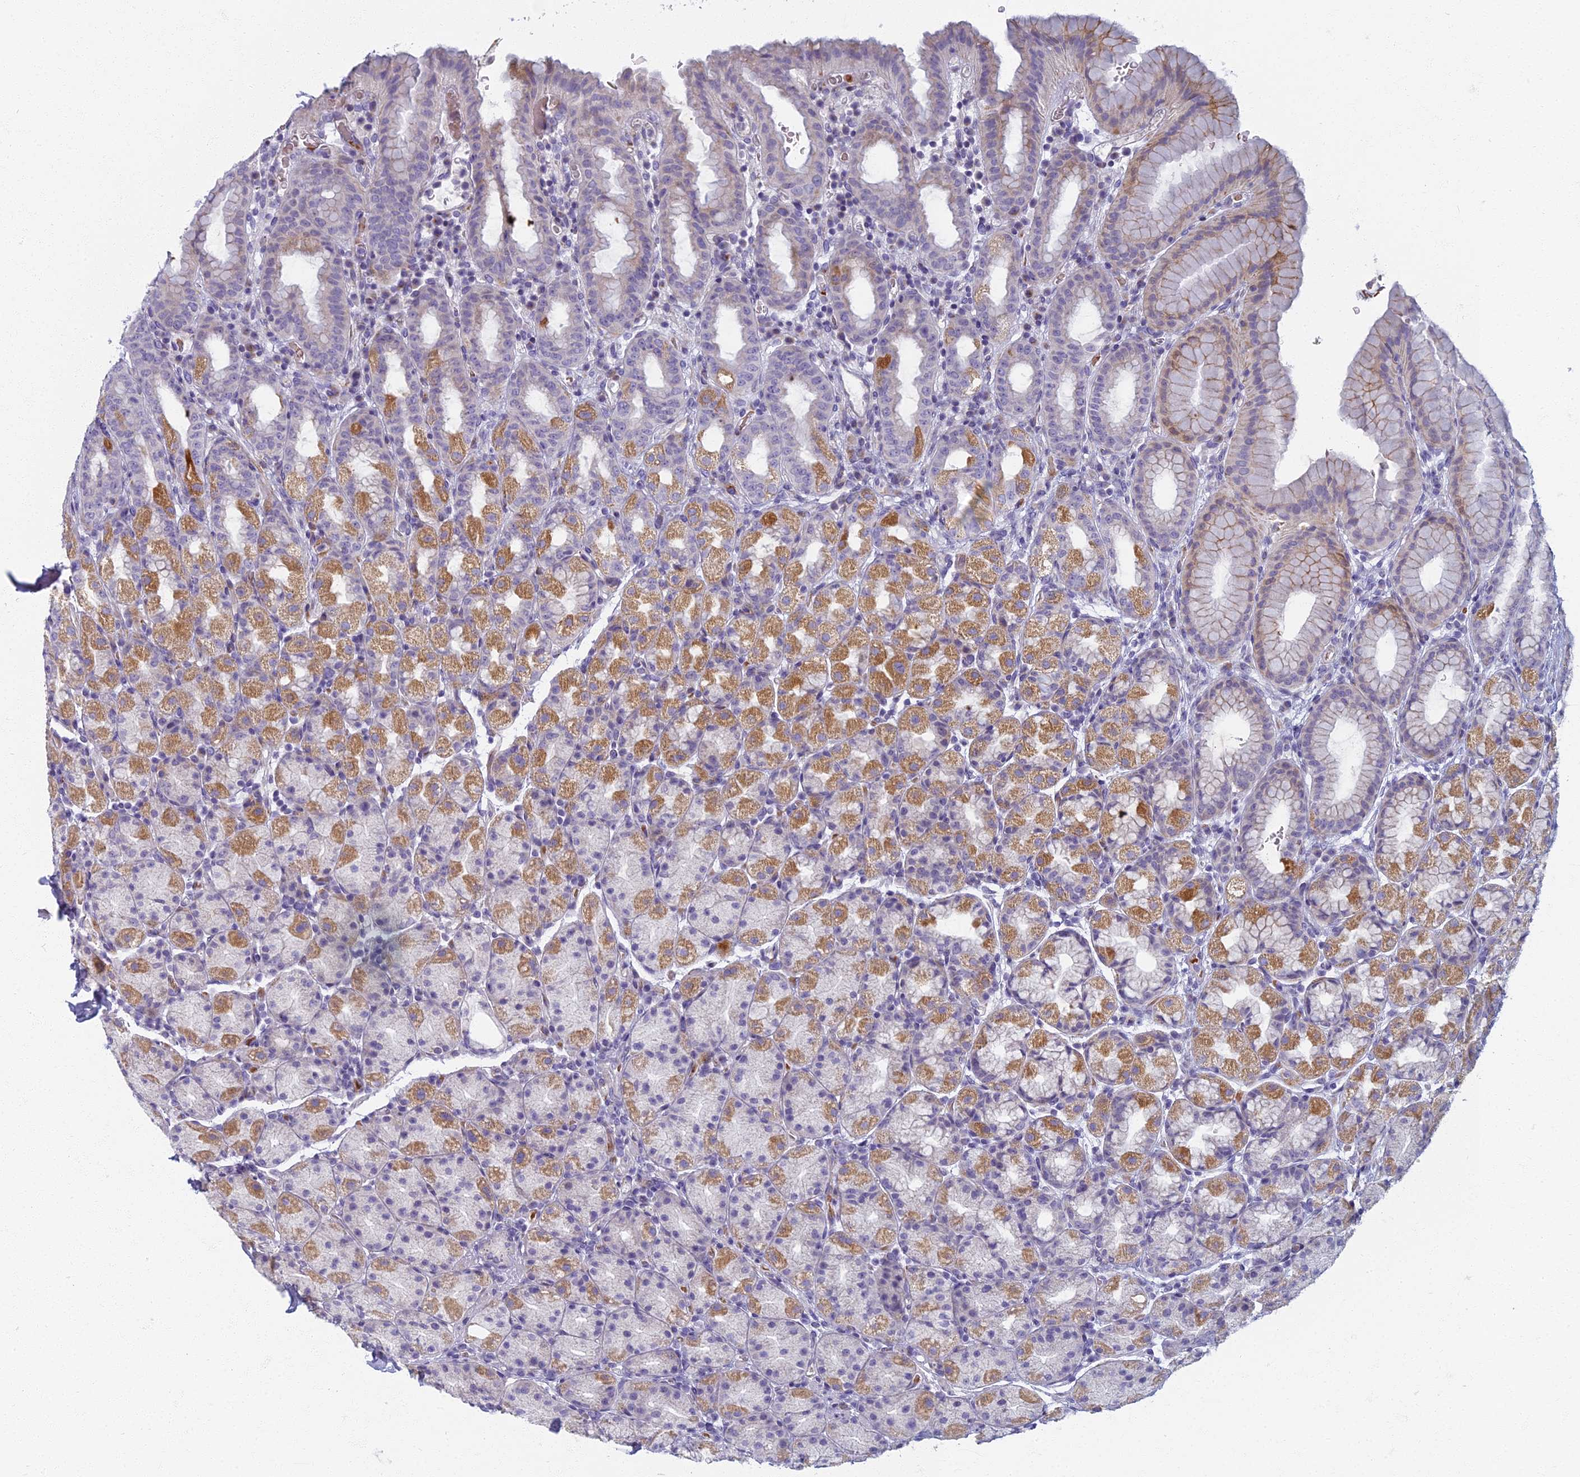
{"staining": {"intensity": "moderate", "quantity": "25%-75%", "location": "cytoplasmic/membranous"}, "tissue": "stomach", "cell_type": "Glandular cells", "image_type": "normal", "snomed": [{"axis": "morphology", "description": "Normal tissue, NOS"}, {"axis": "topography", "description": "Stomach, upper"}, {"axis": "topography", "description": "Stomach, lower"}, {"axis": "topography", "description": "Small intestine"}], "caption": "Stomach stained for a protein (brown) shows moderate cytoplasmic/membranous positive expression in approximately 25%-75% of glandular cells.", "gene": "ARL15", "patient": {"sex": "male", "age": 68}}